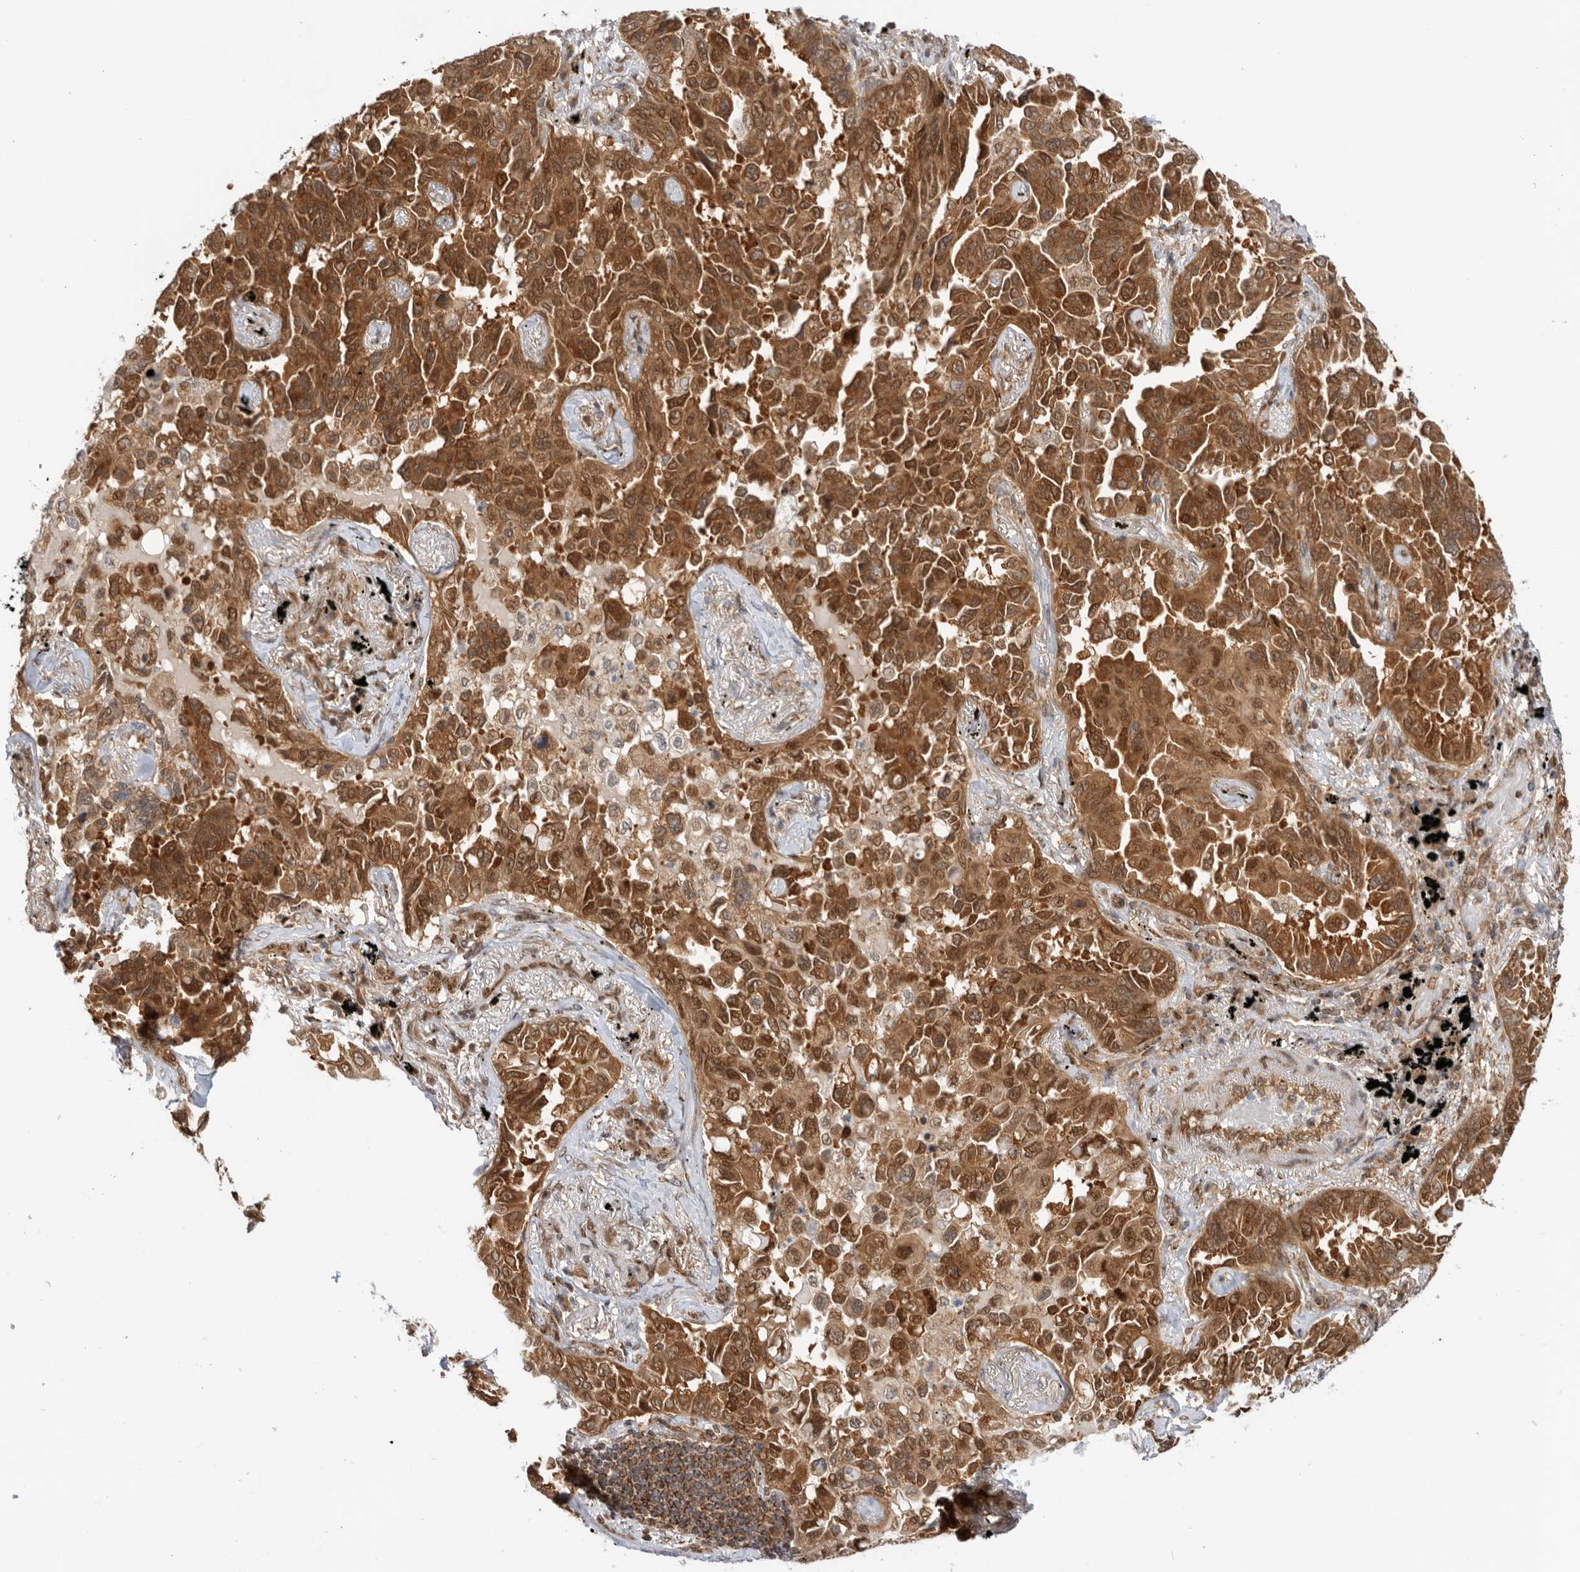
{"staining": {"intensity": "strong", "quantity": ">75%", "location": "cytoplasmic/membranous,nuclear"}, "tissue": "lung cancer", "cell_type": "Tumor cells", "image_type": "cancer", "snomed": [{"axis": "morphology", "description": "Adenocarcinoma, NOS"}, {"axis": "topography", "description": "Lung"}], "caption": "A brown stain highlights strong cytoplasmic/membranous and nuclear staining of a protein in human lung adenocarcinoma tumor cells. The staining was performed using DAB (3,3'-diaminobenzidine) to visualize the protein expression in brown, while the nuclei were stained in blue with hematoxylin (Magnification: 20x).", "gene": "DCAF8", "patient": {"sex": "female", "age": 67}}